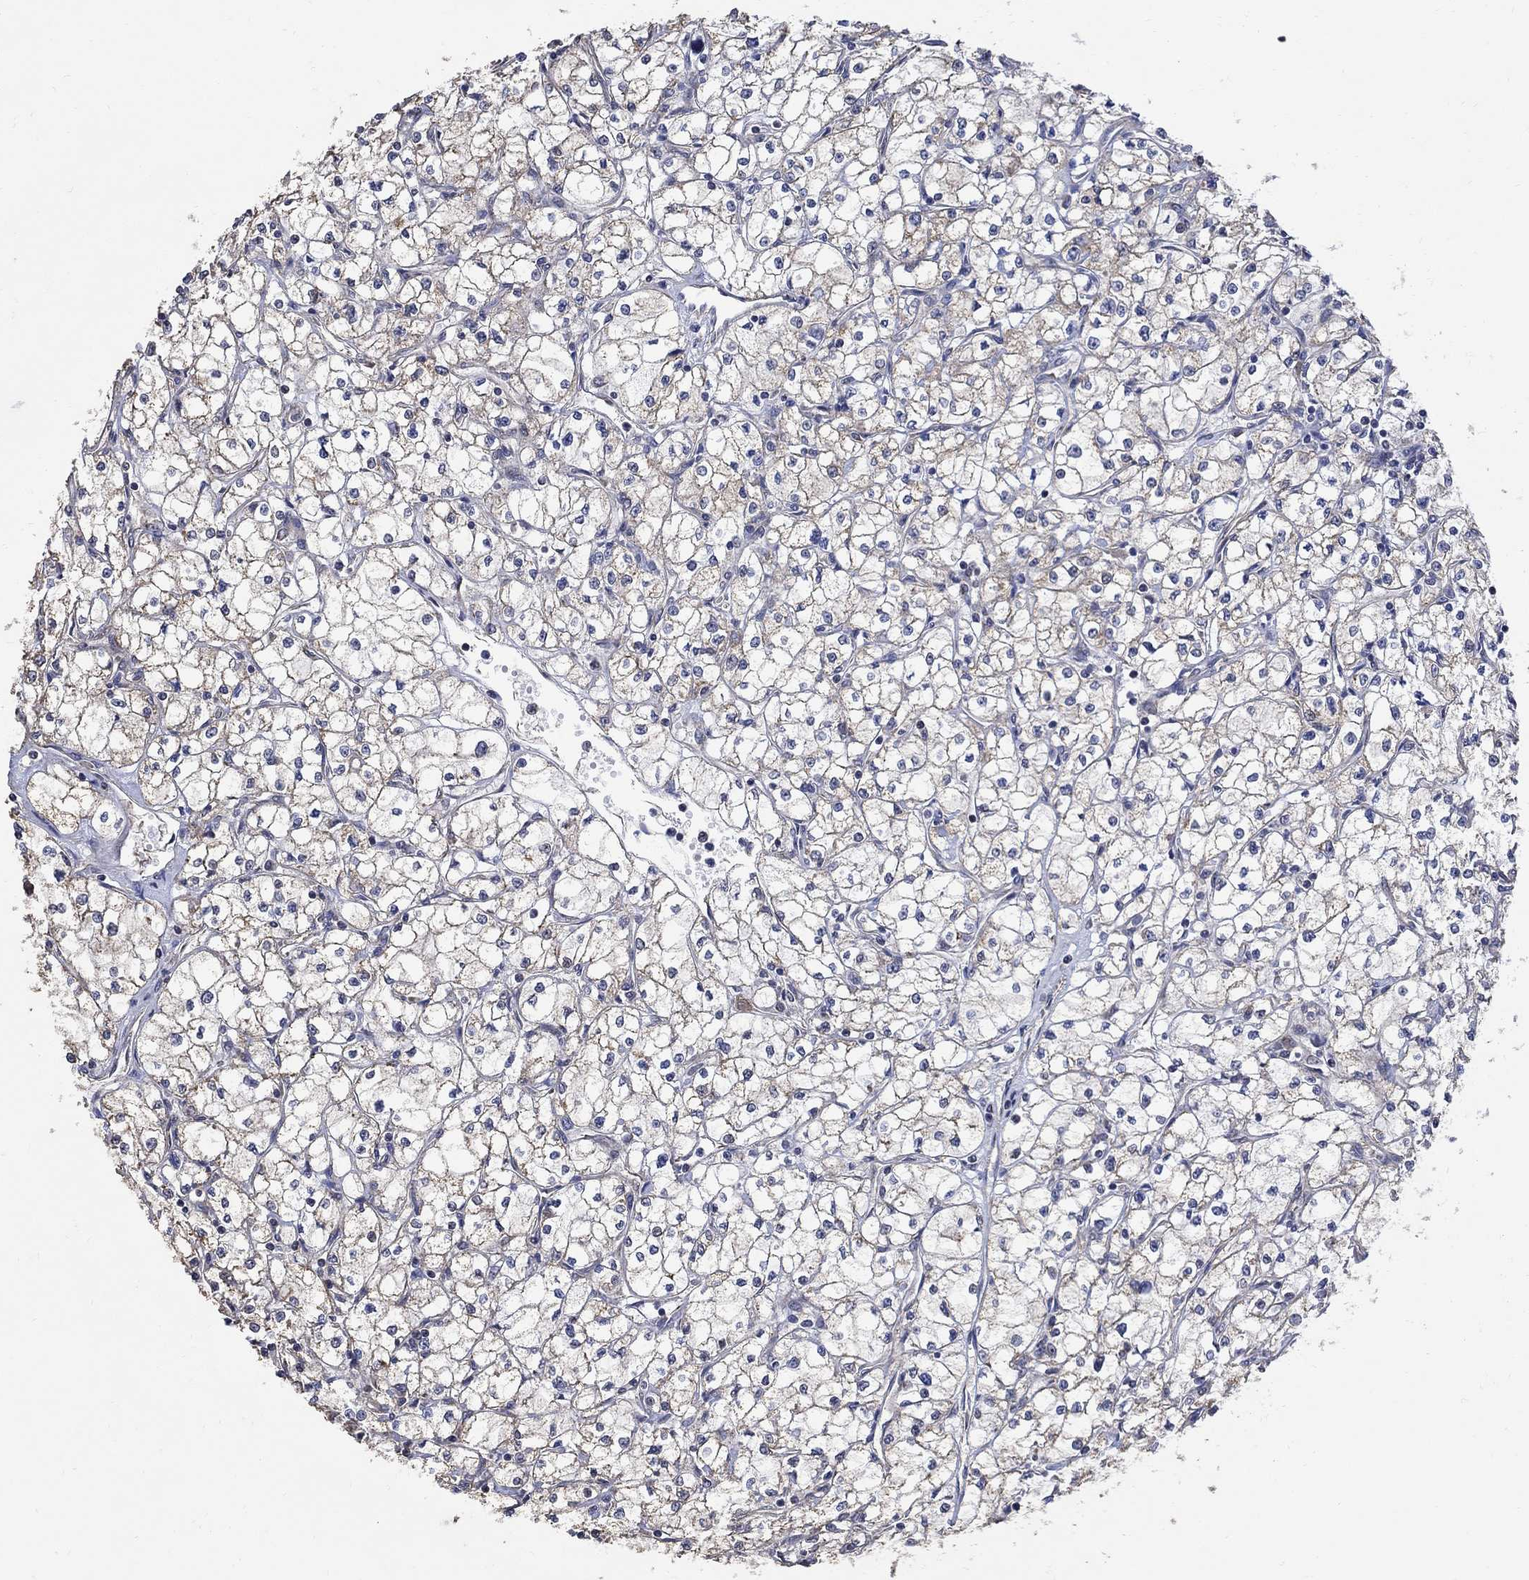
{"staining": {"intensity": "weak", "quantity": "25%-75%", "location": "cytoplasmic/membranous"}, "tissue": "renal cancer", "cell_type": "Tumor cells", "image_type": "cancer", "snomed": [{"axis": "morphology", "description": "Adenocarcinoma, NOS"}, {"axis": "topography", "description": "Kidney"}], "caption": "Weak cytoplasmic/membranous expression for a protein is seen in about 25%-75% of tumor cells of renal adenocarcinoma using immunohistochemistry (IHC).", "gene": "ANKRA2", "patient": {"sex": "male", "age": 67}}